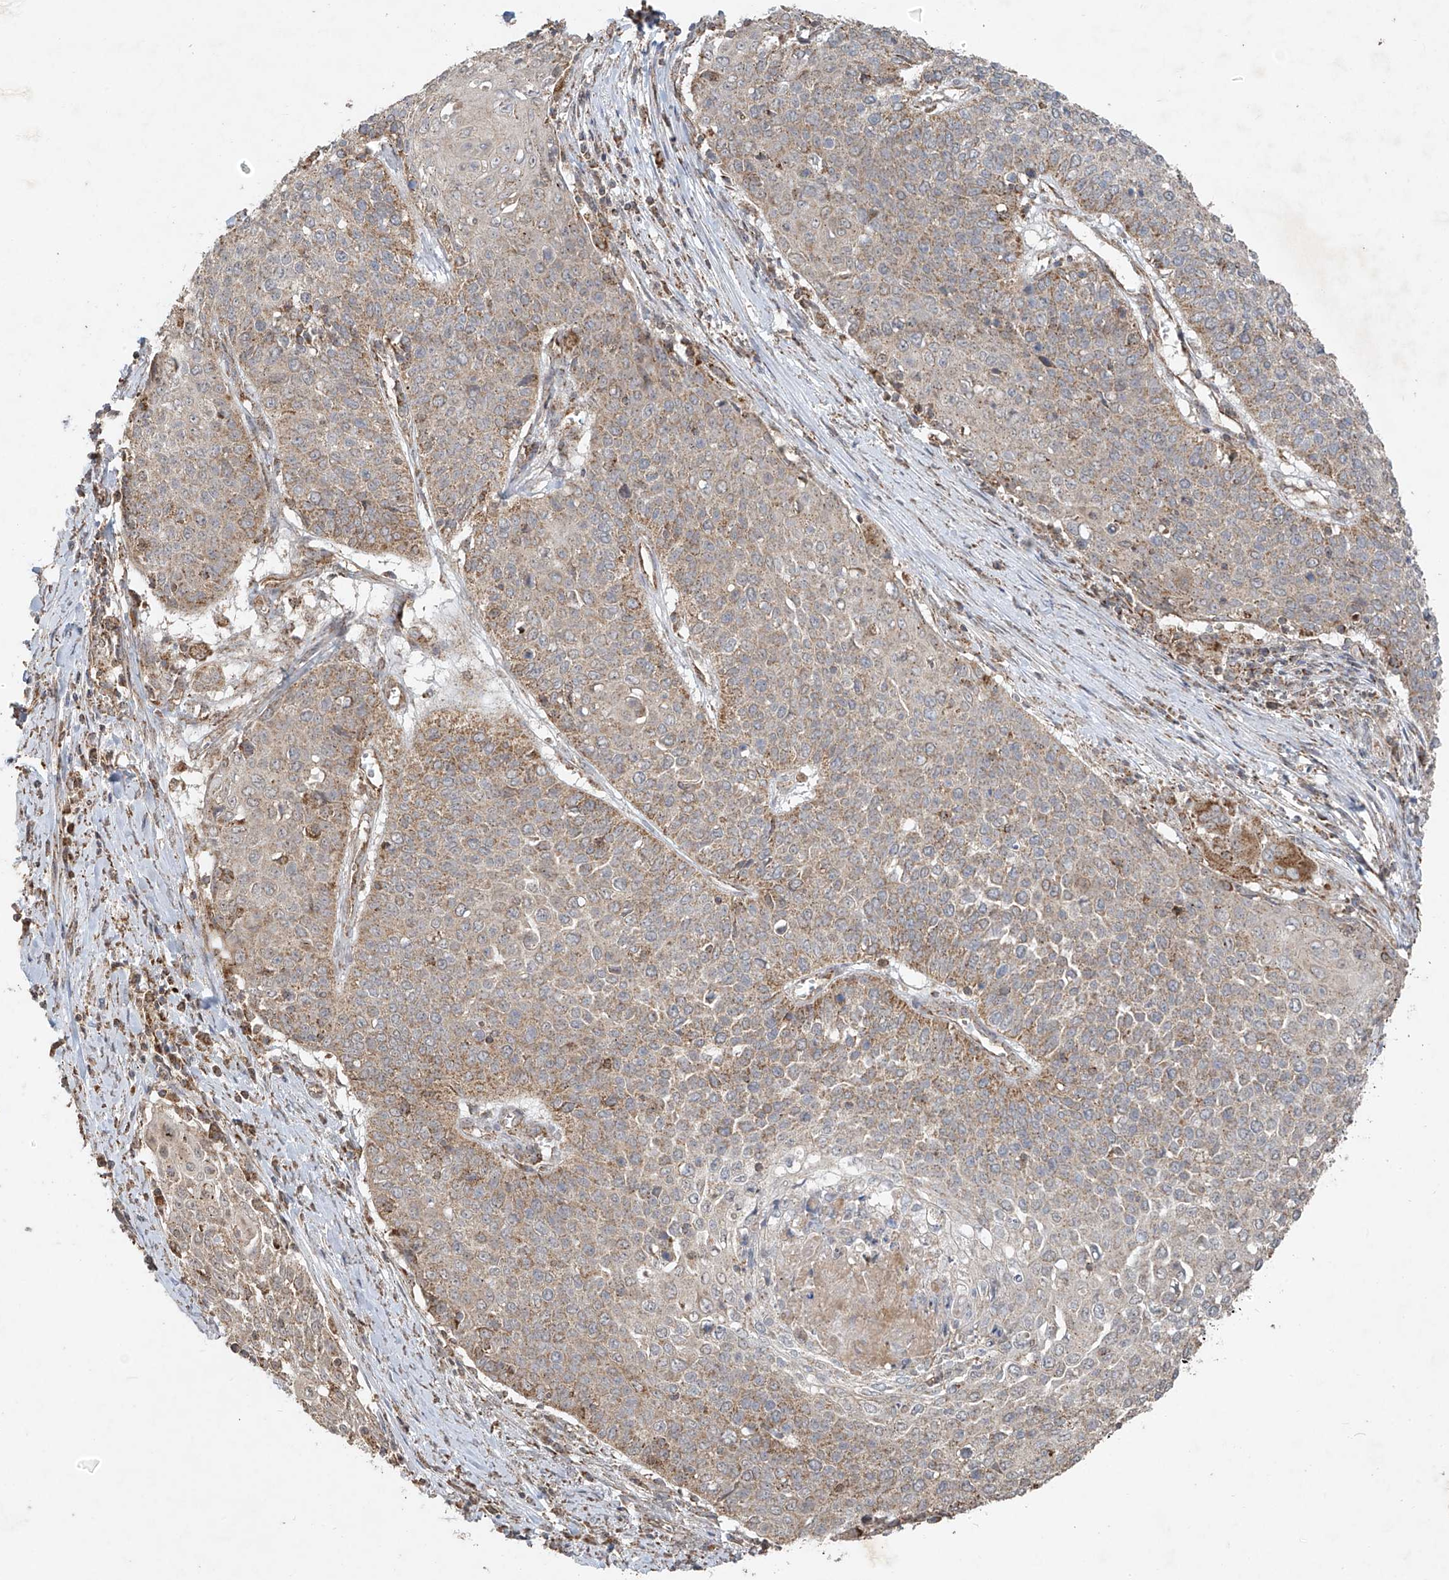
{"staining": {"intensity": "moderate", "quantity": ">75%", "location": "cytoplasmic/membranous"}, "tissue": "cervical cancer", "cell_type": "Tumor cells", "image_type": "cancer", "snomed": [{"axis": "morphology", "description": "Squamous cell carcinoma, NOS"}, {"axis": "topography", "description": "Cervix"}], "caption": "Immunohistochemistry (IHC) micrograph of neoplastic tissue: human cervical squamous cell carcinoma stained using IHC exhibits medium levels of moderate protein expression localized specifically in the cytoplasmic/membranous of tumor cells, appearing as a cytoplasmic/membranous brown color.", "gene": "UQCC1", "patient": {"sex": "female", "age": 39}}